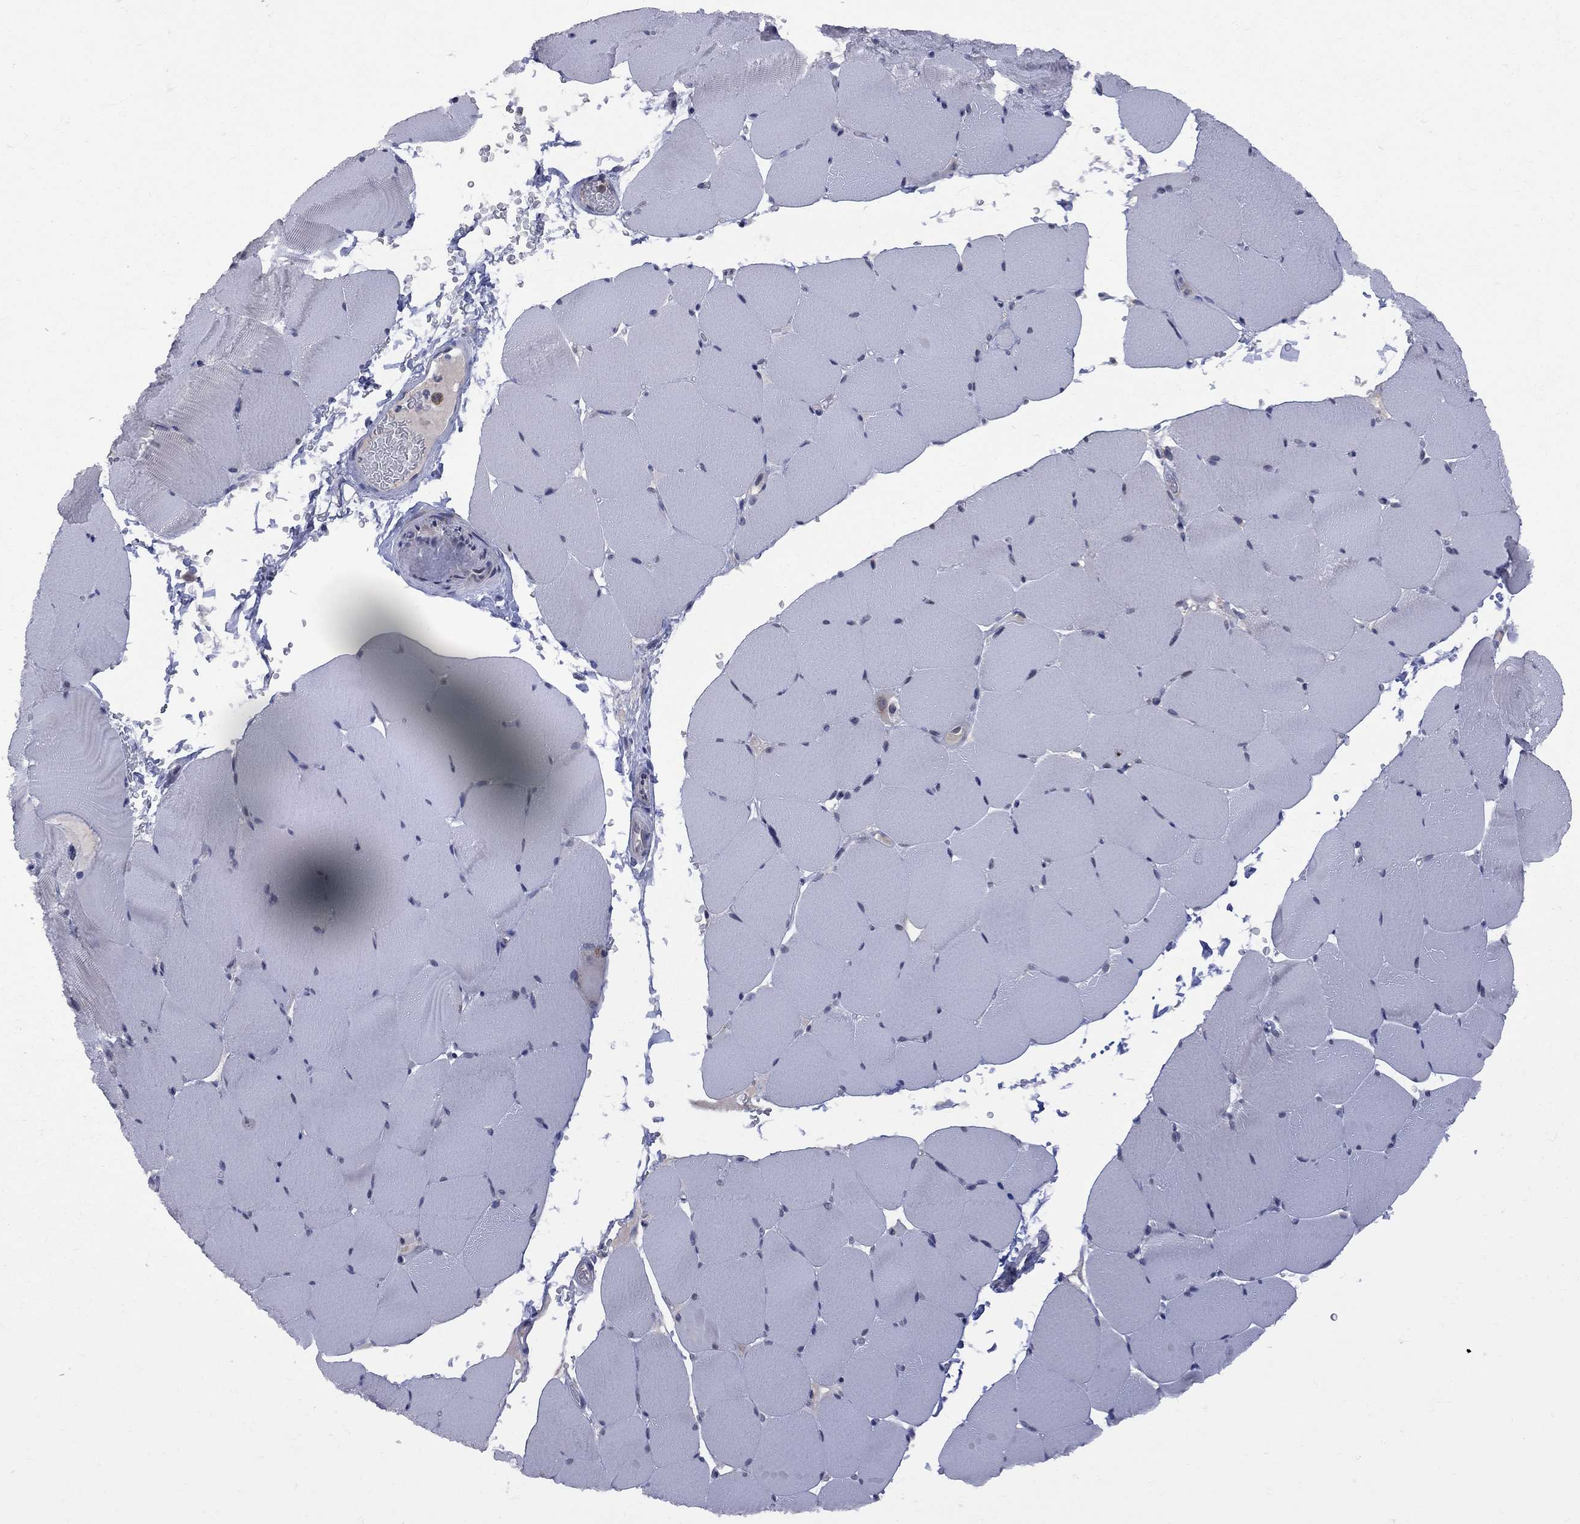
{"staining": {"intensity": "negative", "quantity": "none", "location": "none"}, "tissue": "skeletal muscle", "cell_type": "Myocytes", "image_type": "normal", "snomed": [{"axis": "morphology", "description": "Normal tissue, NOS"}, {"axis": "topography", "description": "Skeletal muscle"}], "caption": "A high-resolution histopathology image shows immunohistochemistry staining of normal skeletal muscle, which reveals no significant positivity in myocytes. Nuclei are stained in blue.", "gene": "CNOT11", "patient": {"sex": "female", "age": 37}}